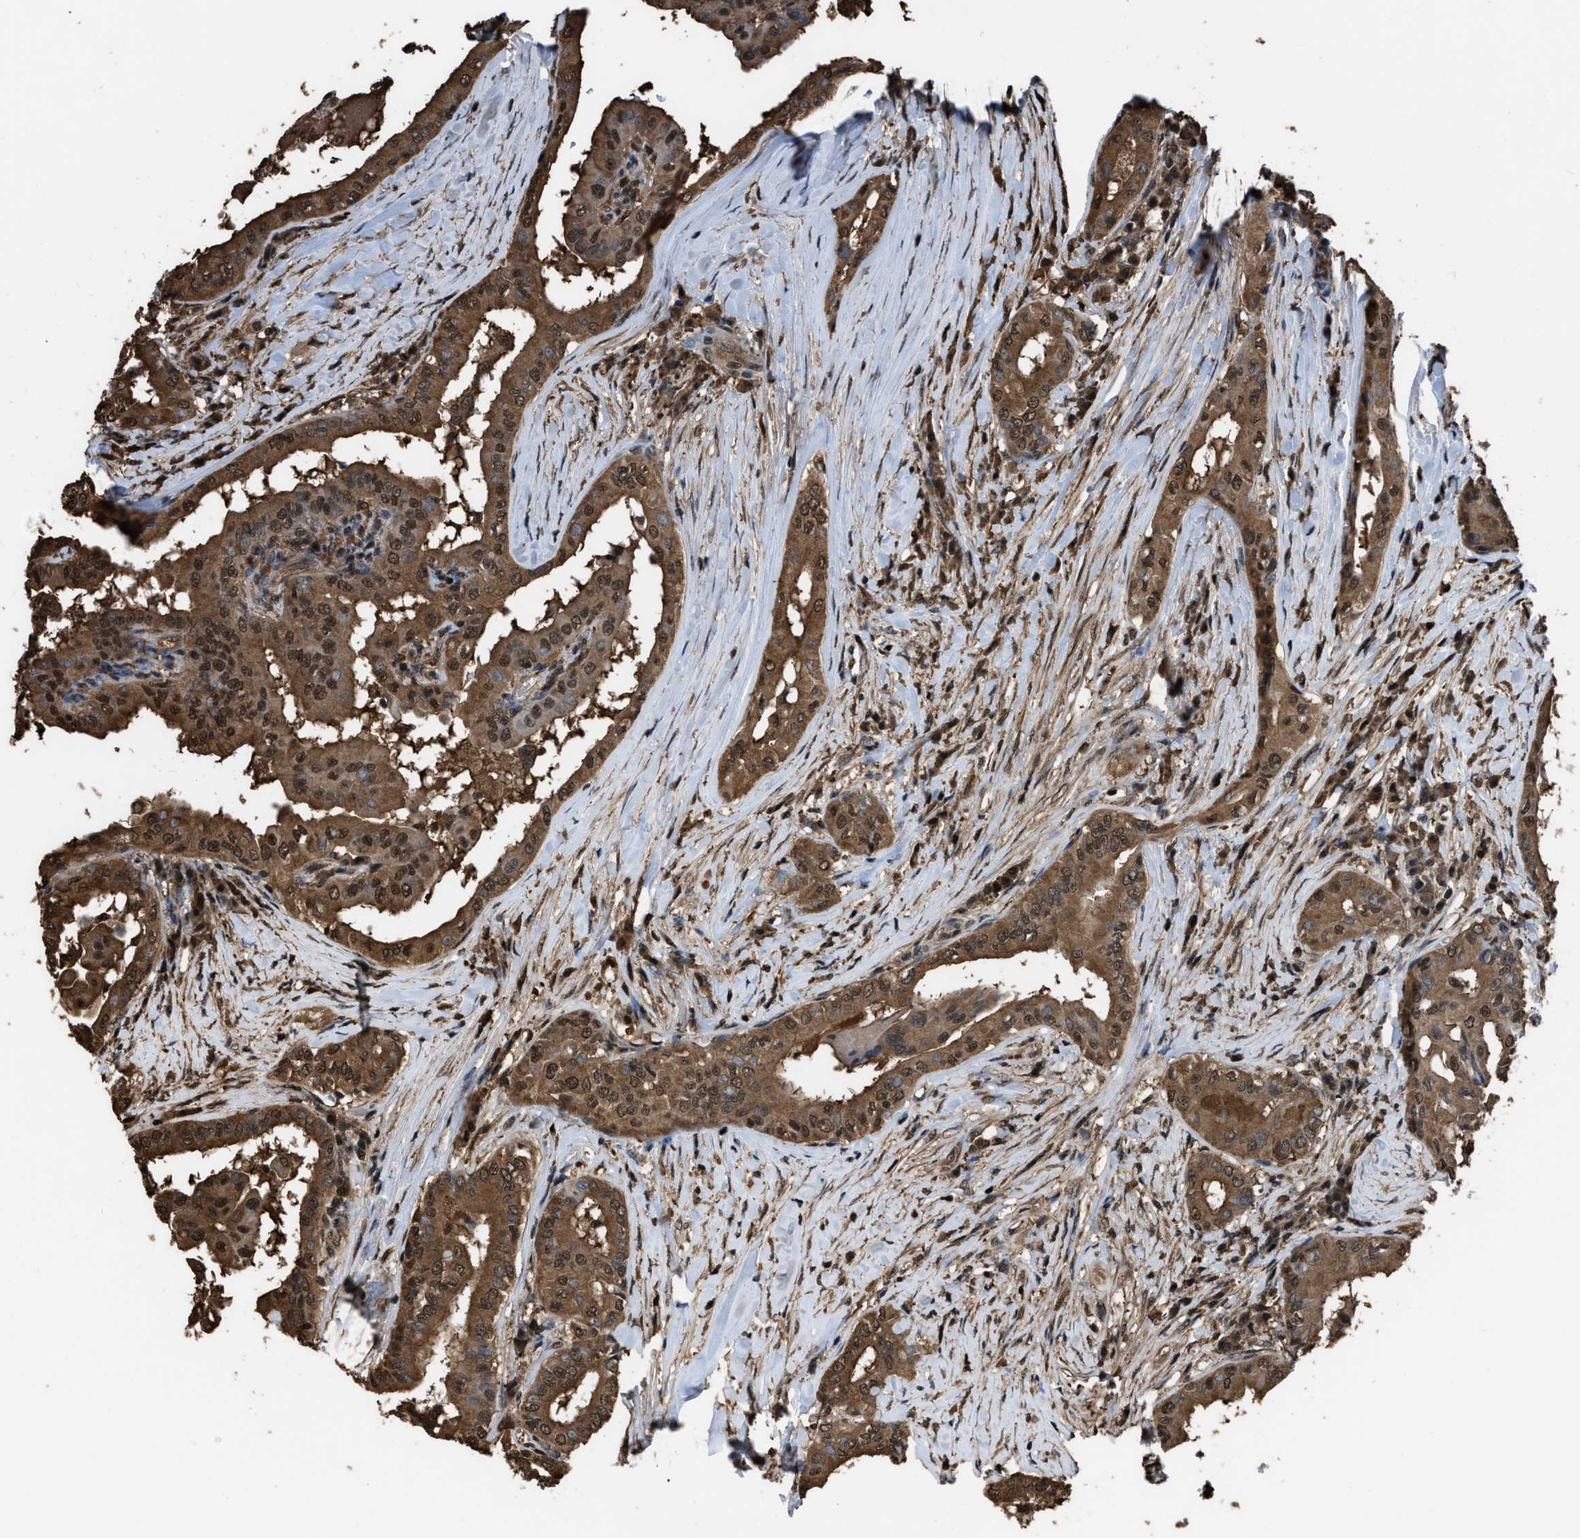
{"staining": {"intensity": "moderate", "quantity": ">75%", "location": "cytoplasmic/membranous,nuclear"}, "tissue": "thyroid cancer", "cell_type": "Tumor cells", "image_type": "cancer", "snomed": [{"axis": "morphology", "description": "Papillary adenocarcinoma, NOS"}, {"axis": "topography", "description": "Thyroid gland"}], "caption": "IHC of human thyroid cancer demonstrates medium levels of moderate cytoplasmic/membranous and nuclear staining in about >75% of tumor cells. The staining was performed using DAB, with brown indicating positive protein expression. Nuclei are stained blue with hematoxylin.", "gene": "FNTA", "patient": {"sex": "male", "age": 33}}